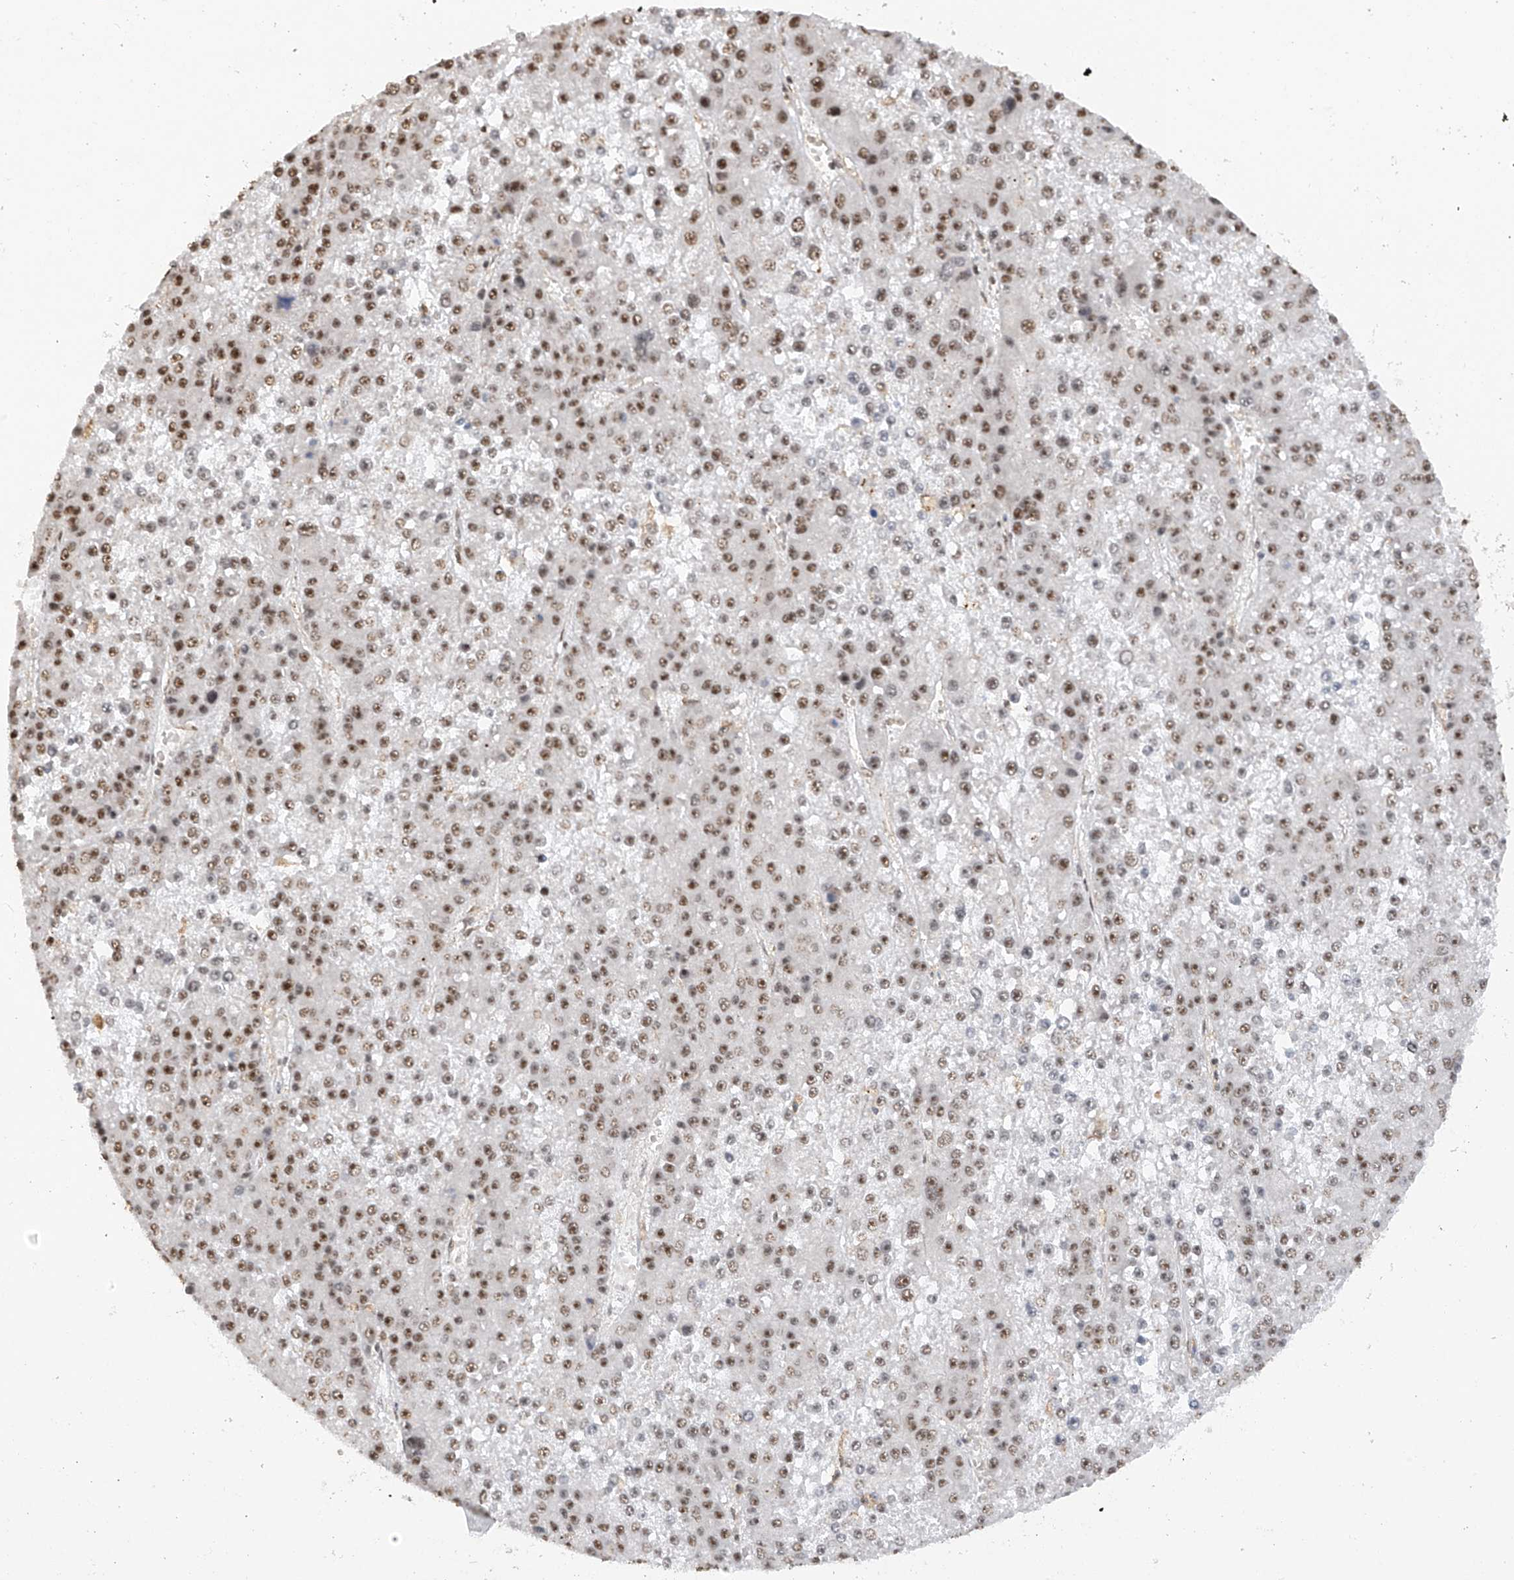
{"staining": {"intensity": "moderate", "quantity": ">75%", "location": "nuclear"}, "tissue": "liver cancer", "cell_type": "Tumor cells", "image_type": "cancer", "snomed": [{"axis": "morphology", "description": "Carcinoma, Hepatocellular, NOS"}, {"axis": "topography", "description": "Liver"}], "caption": "IHC (DAB (3,3'-diaminobenzidine)) staining of human hepatocellular carcinoma (liver) demonstrates moderate nuclear protein expression in about >75% of tumor cells.", "gene": "C1orf131", "patient": {"sex": "female", "age": 73}}